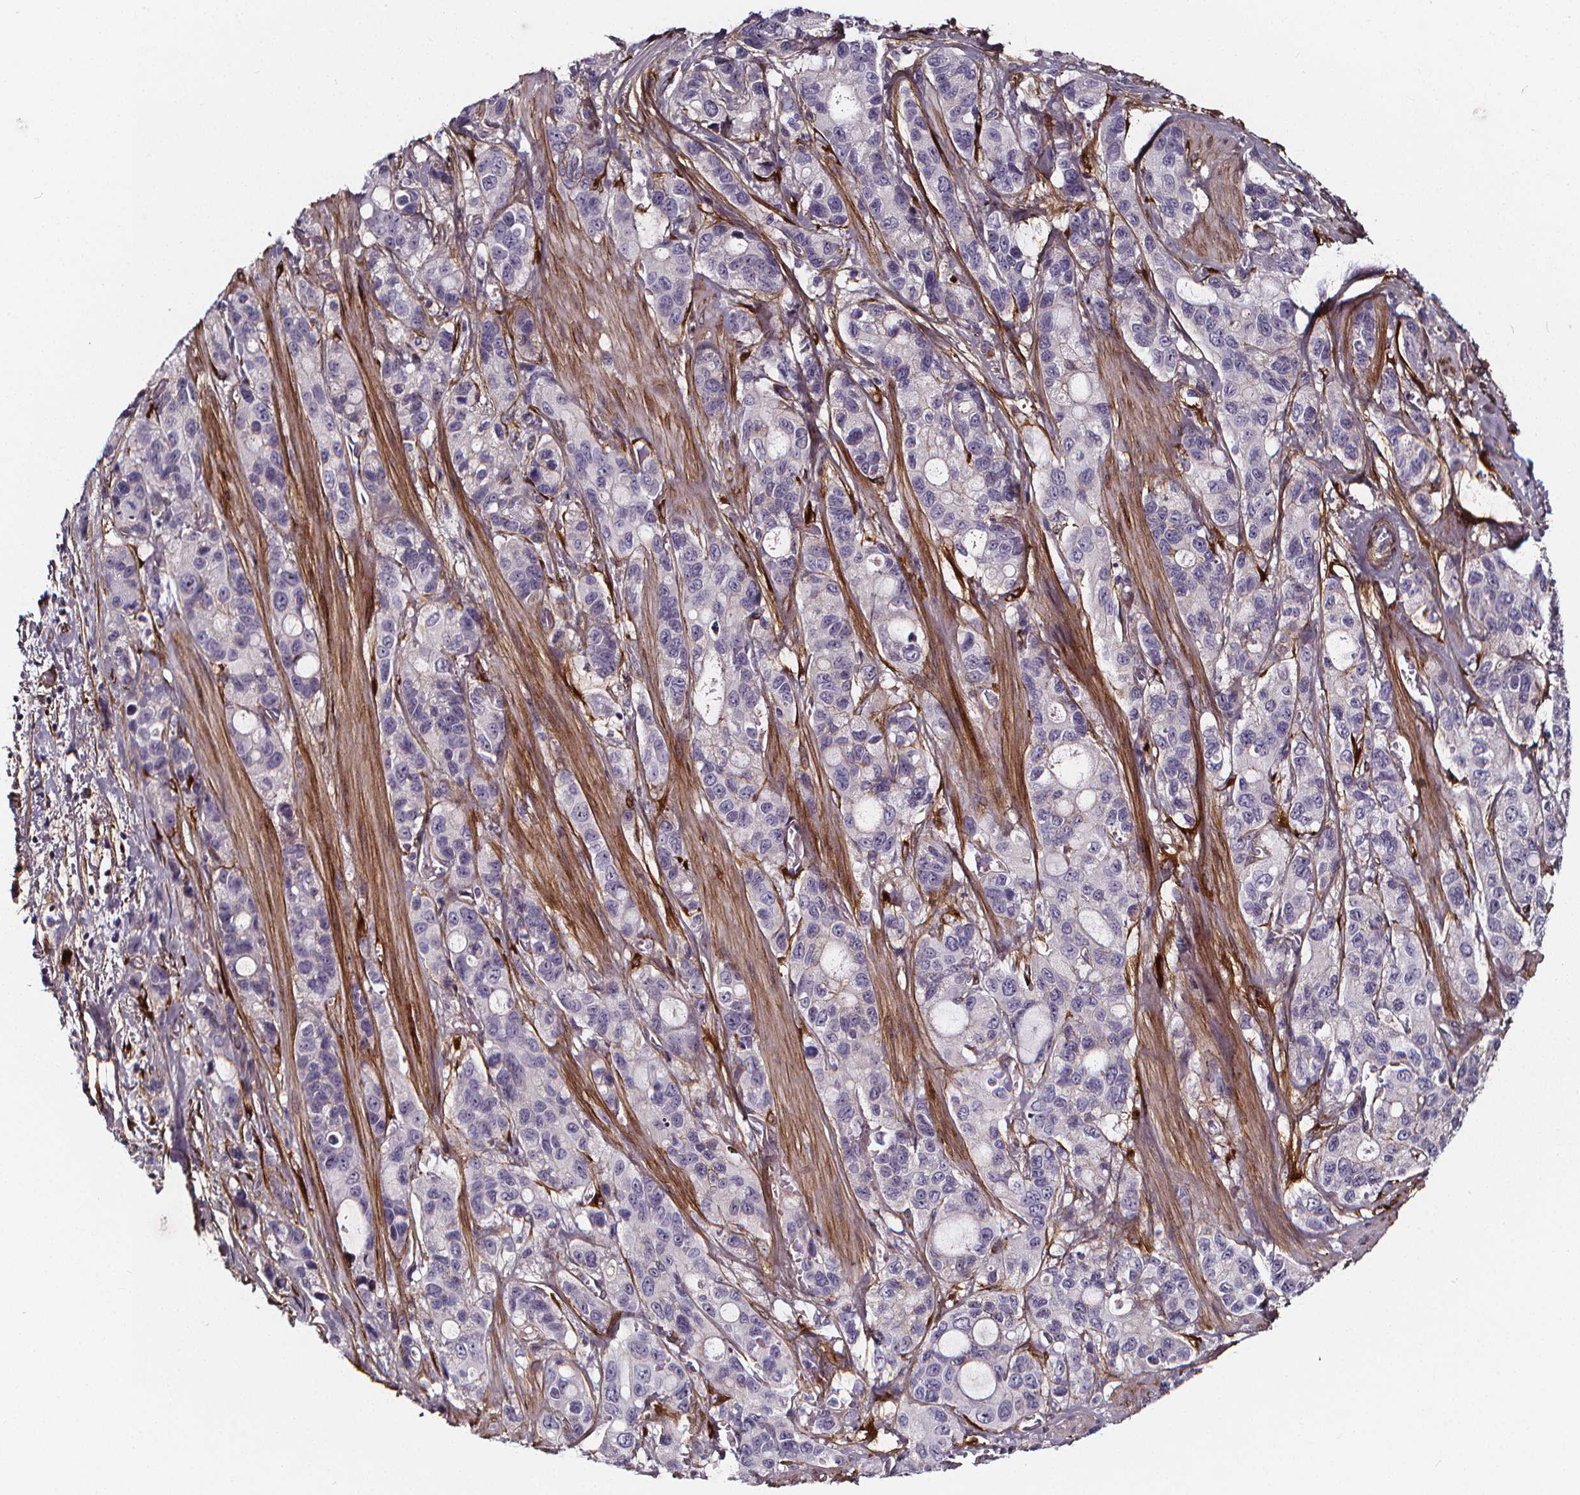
{"staining": {"intensity": "negative", "quantity": "none", "location": "none"}, "tissue": "stomach cancer", "cell_type": "Tumor cells", "image_type": "cancer", "snomed": [{"axis": "morphology", "description": "Adenocarcinoma, NOS"}, {"axis": "topography", "description": "Stomach"}], "caption": "This is an immunohistochemistry (IHC) image of stomach cancer (adenocarcinoma). There is no expression in tumor cells.", "gene": "AEBP1", "patient": {"sex": "male", "age": 63}}